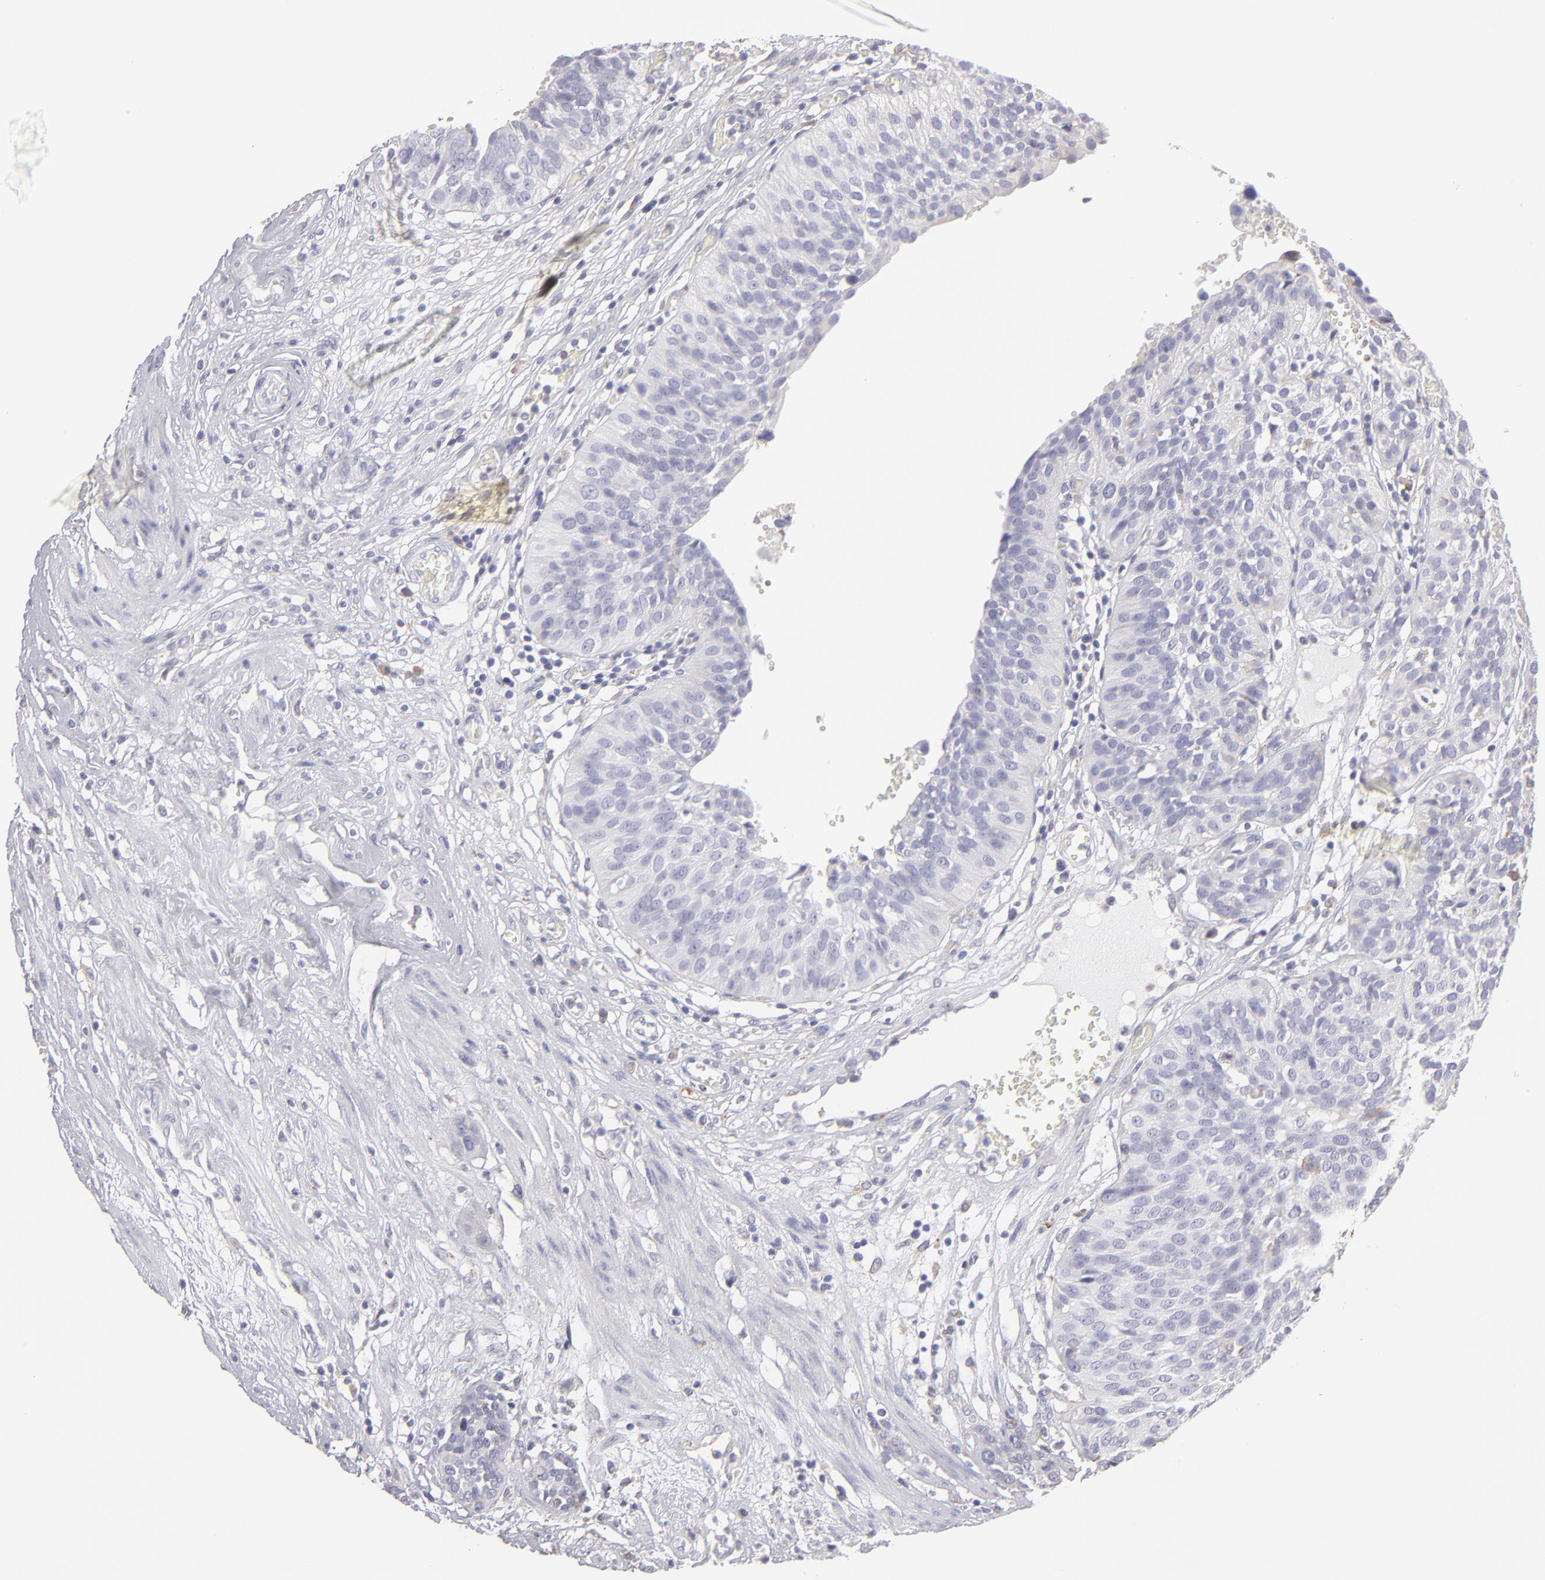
{"staining": {"intensity": "negative", "quantity": "none", "location": "none"}, "tissue": "urothelial cancer", "cell_type": "Tumor cells", "image_type": "cancer", "snomed": [{"axis": "morphology", "description": "Urothelial carcinoma, High grade"}, {"axis": "topography", "description": "Urinary bladder"}], "caption": "Immunohistochemistry (IHC) histopathology image of neoplastic tissue: urothelial cancer stained with DAB reveals no significant protein positivity in tumor cells. (DAB (3,3'-diaminobenzidine) immunohistochemistry visualized using brightfield microscopy, high magnification).", "gene": "CALR", "patient": {"sex": "male", "age": 56}}